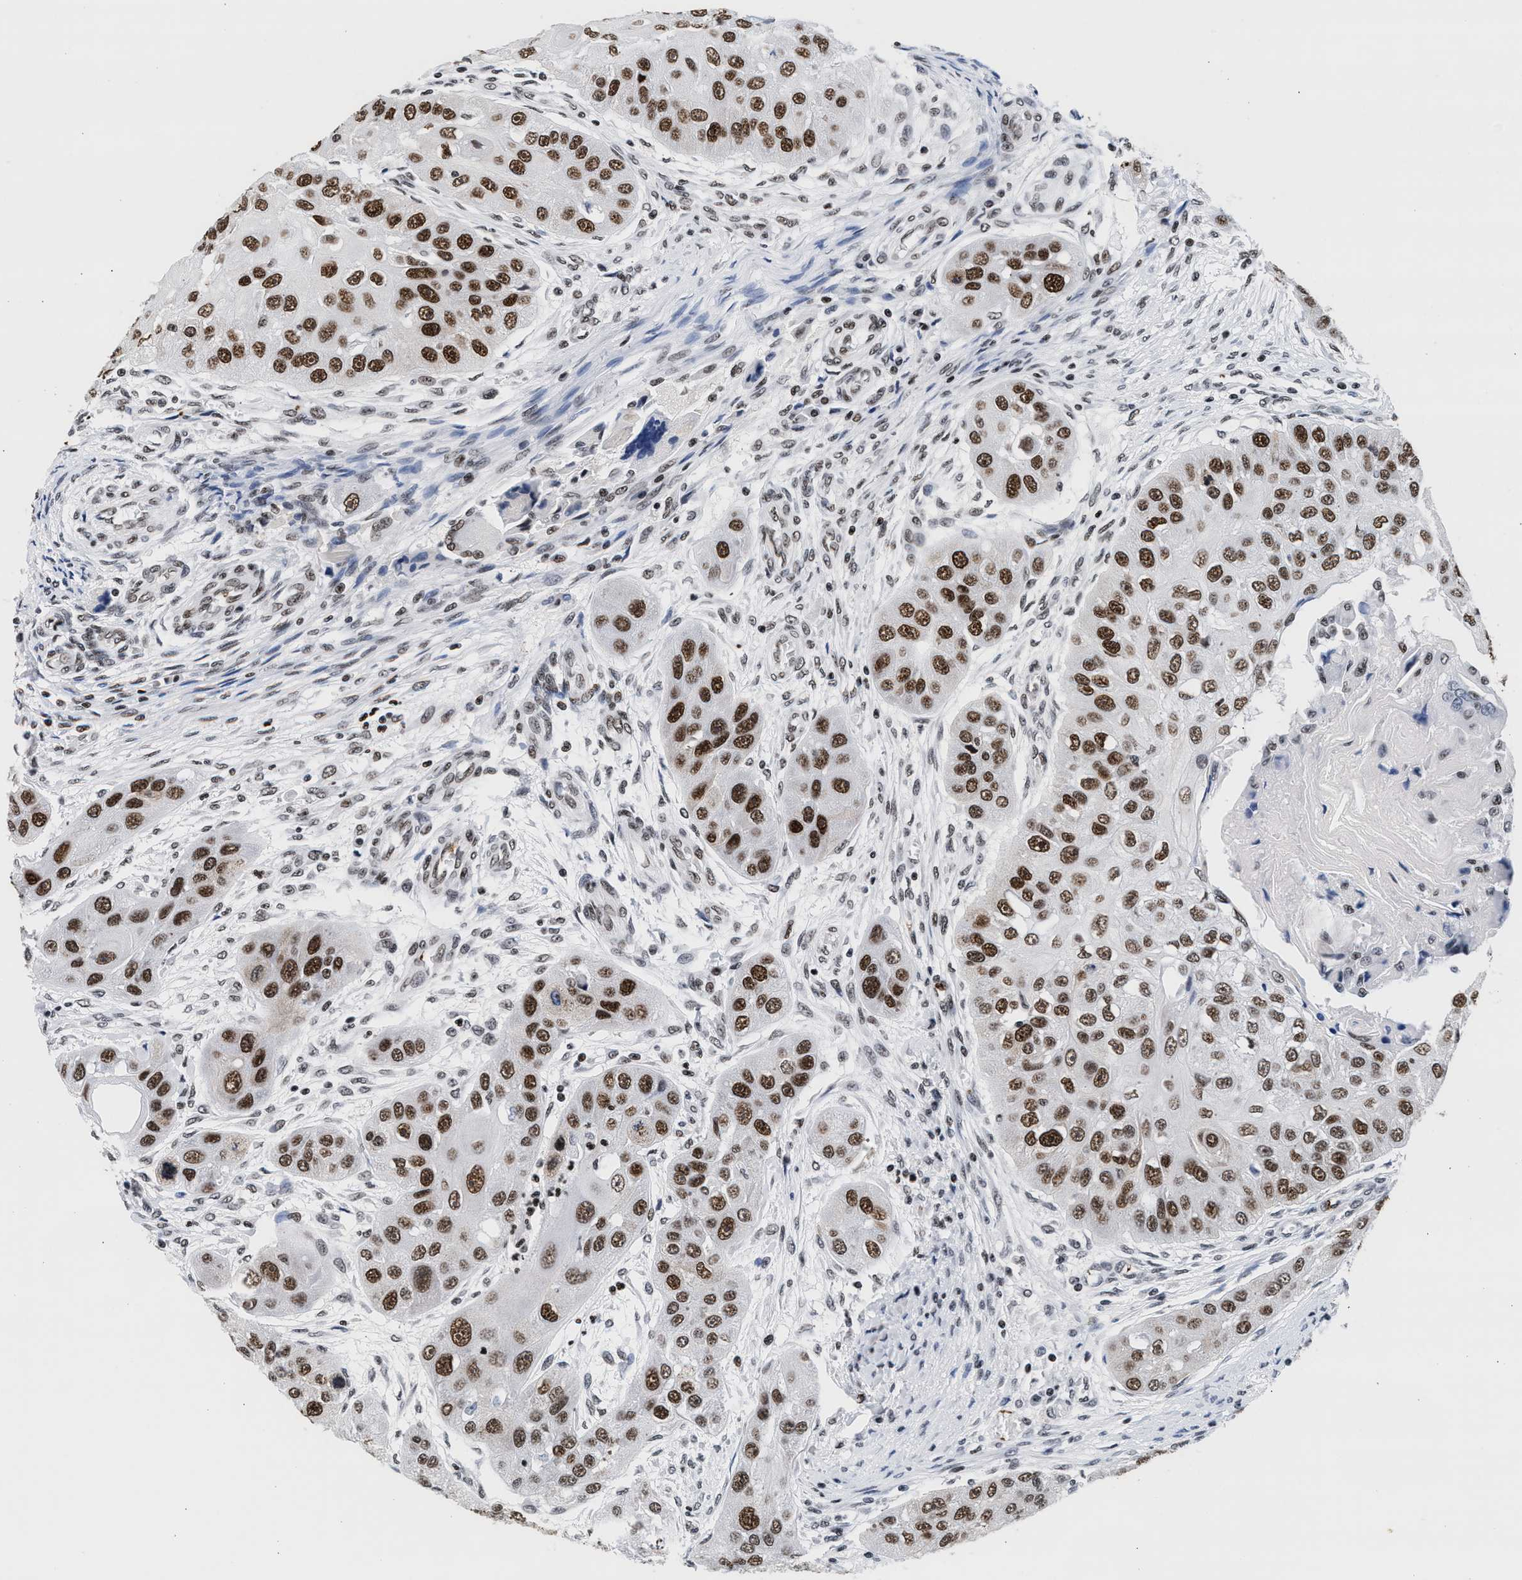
{"staining": {"intensity": "strong", "quantity": ">75%", "location": "nuclear"}, "tissue": "head and neck cancer", "cell_type": "Tumor cells", "image_type": "cancer", "snomed": [{"axis": "morphology", "description": "Normal tissue, NOS"}, {"axis": "morphology", "description": "Squamous cell carcinoma, NOS"}, {"axis": "topography", "description": "Skeletal muscle"}, {"axis": "topography", "description": "Head-Neck"}], "caption": "Immunohistochemistry (IHC) of head and neck squamous cell carcinoma shows high levels of strong nuclear positivity in approximately >75% of tumor cells.", "gene": "RAD21", "patient": {"sex": "male", "age": 51}}